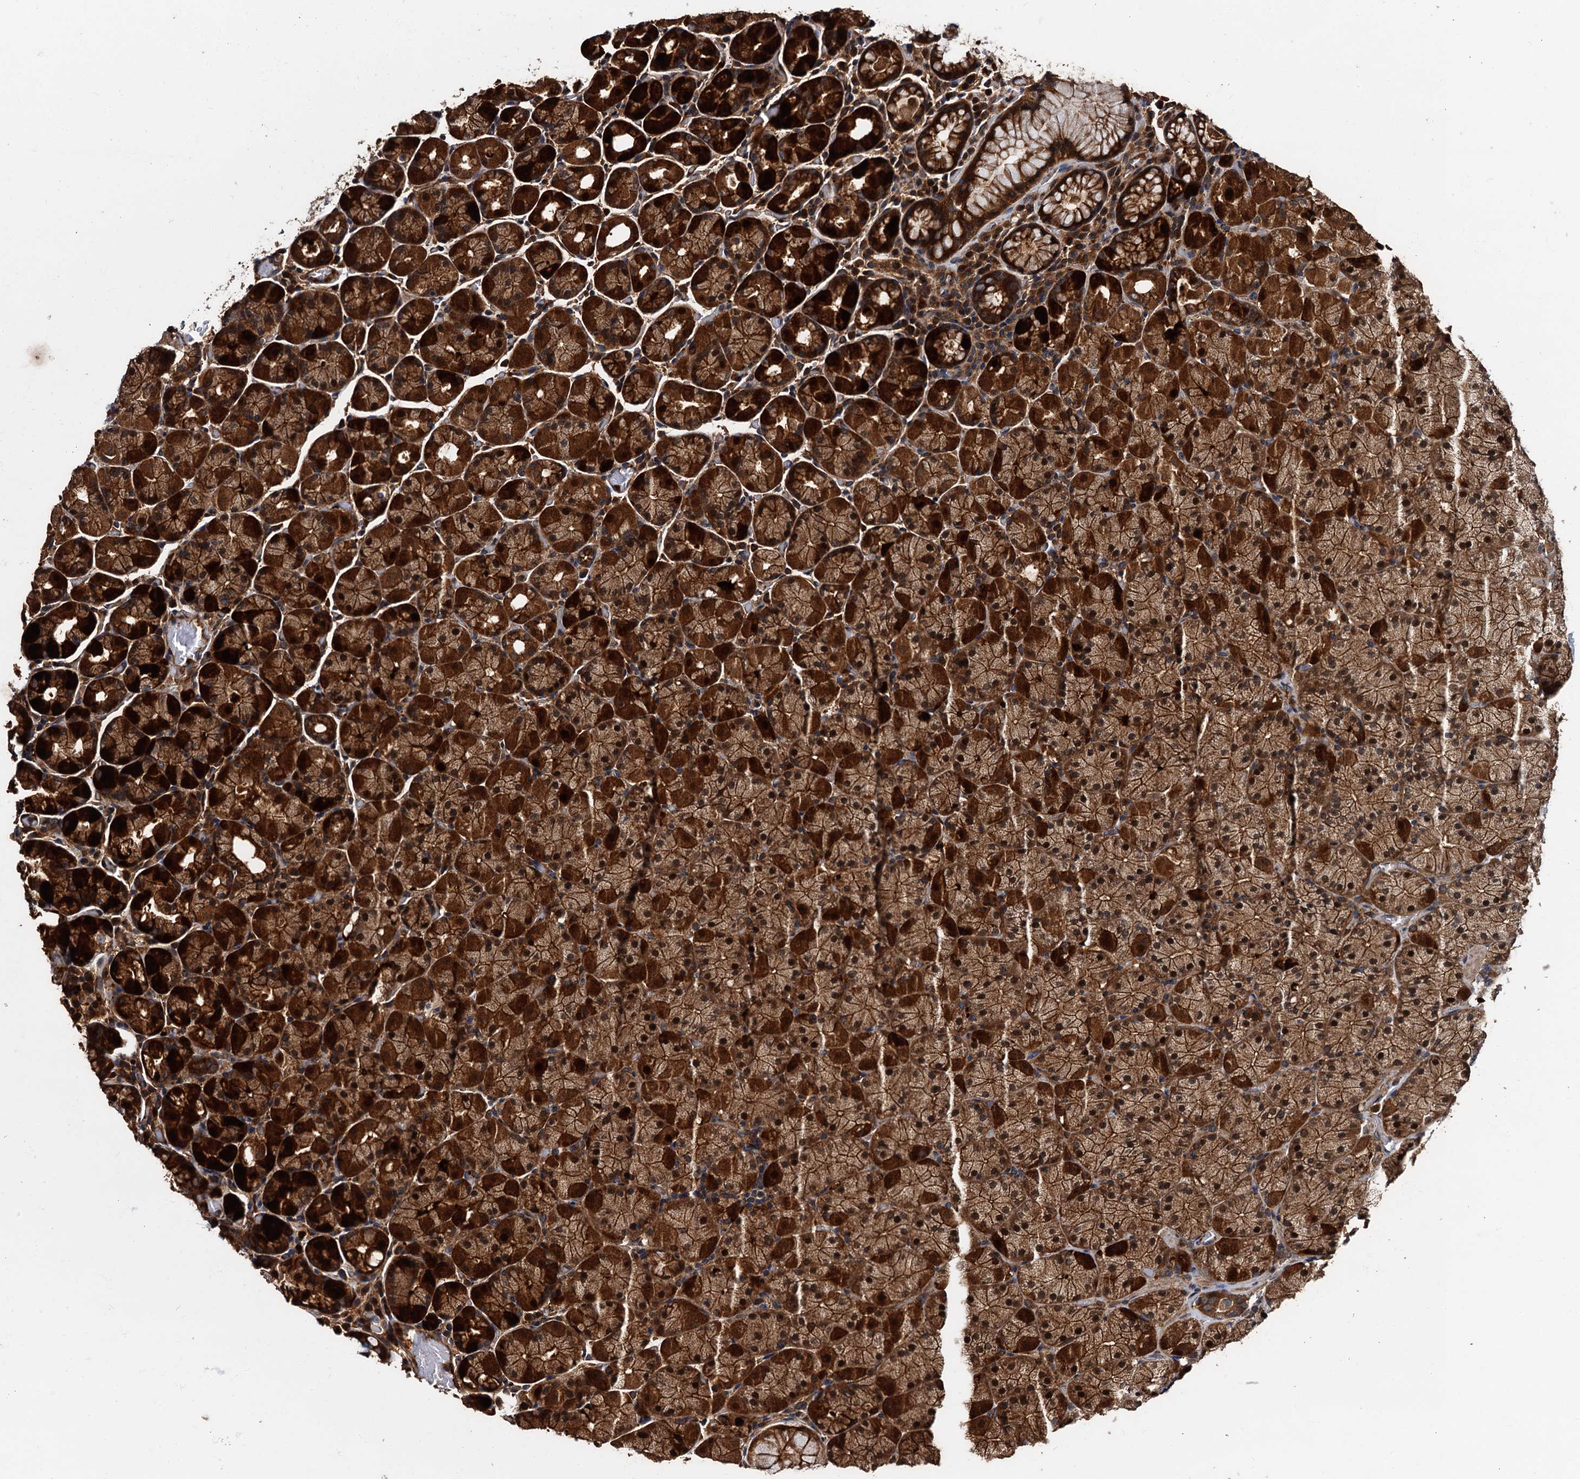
{"staining": {"intensity": "strong", "quantity": ">75%", "location": "cytoplasmic/membranous,nuclear"}, "tissue": "stomach", "cell_type": "Glandular cells", "image_type": "normal", "snomed": [{"axis": "morphology", "description": "Normal tissue, NOS"}, {"axis": "topography", "description": "Stomach, upper"}, {"axis": "topography", "description": "Stomach, lower"}], "caption": "High-power microscopy captured an immunohistochemistry (IHC) micrograph of normal stomach, revealing strong cytoplasmic/membranous,nuclear staining in about >75% of glandular cells.", "gene": "PEX5", "patient": {"sex": "male", "age": 80}}